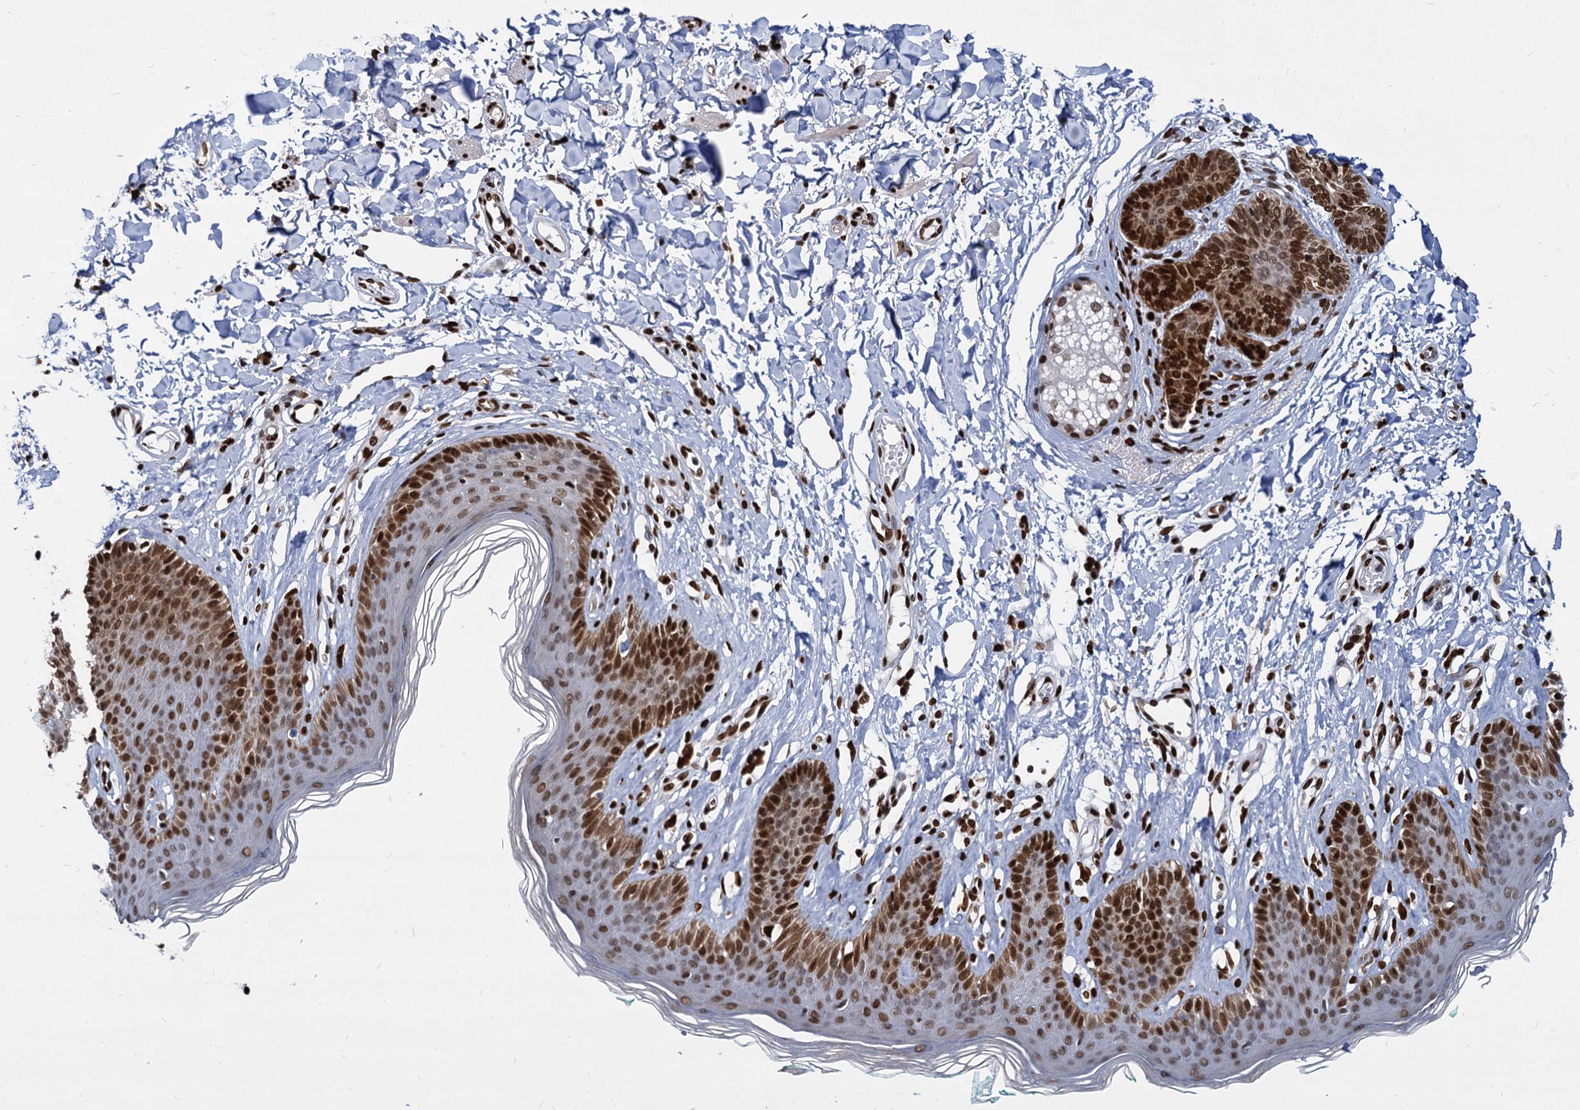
{"staining": {"intensity": "strong", "quantity": "25%-75%", "location": "nuclear"}, "tissue": "skin", "cell_type": "Epidermal cells", "image_type": "normal", "snomed": [{"axis": "morphology", "description": "Normal tissue, NOS"}, {"axis": "morphology", "description": "Squamous cell carcinoma, NOS"}, {"axis": "topography", "description": "Vulva"}], "caption": "This histopathology image reveals immunohistochemistry staining of normal skin, with high strong nuclear staining in approximately 25%-75% of epidermal cells.", "gene": "MECP2", "patient": {"sex": "female", "age": 85}}